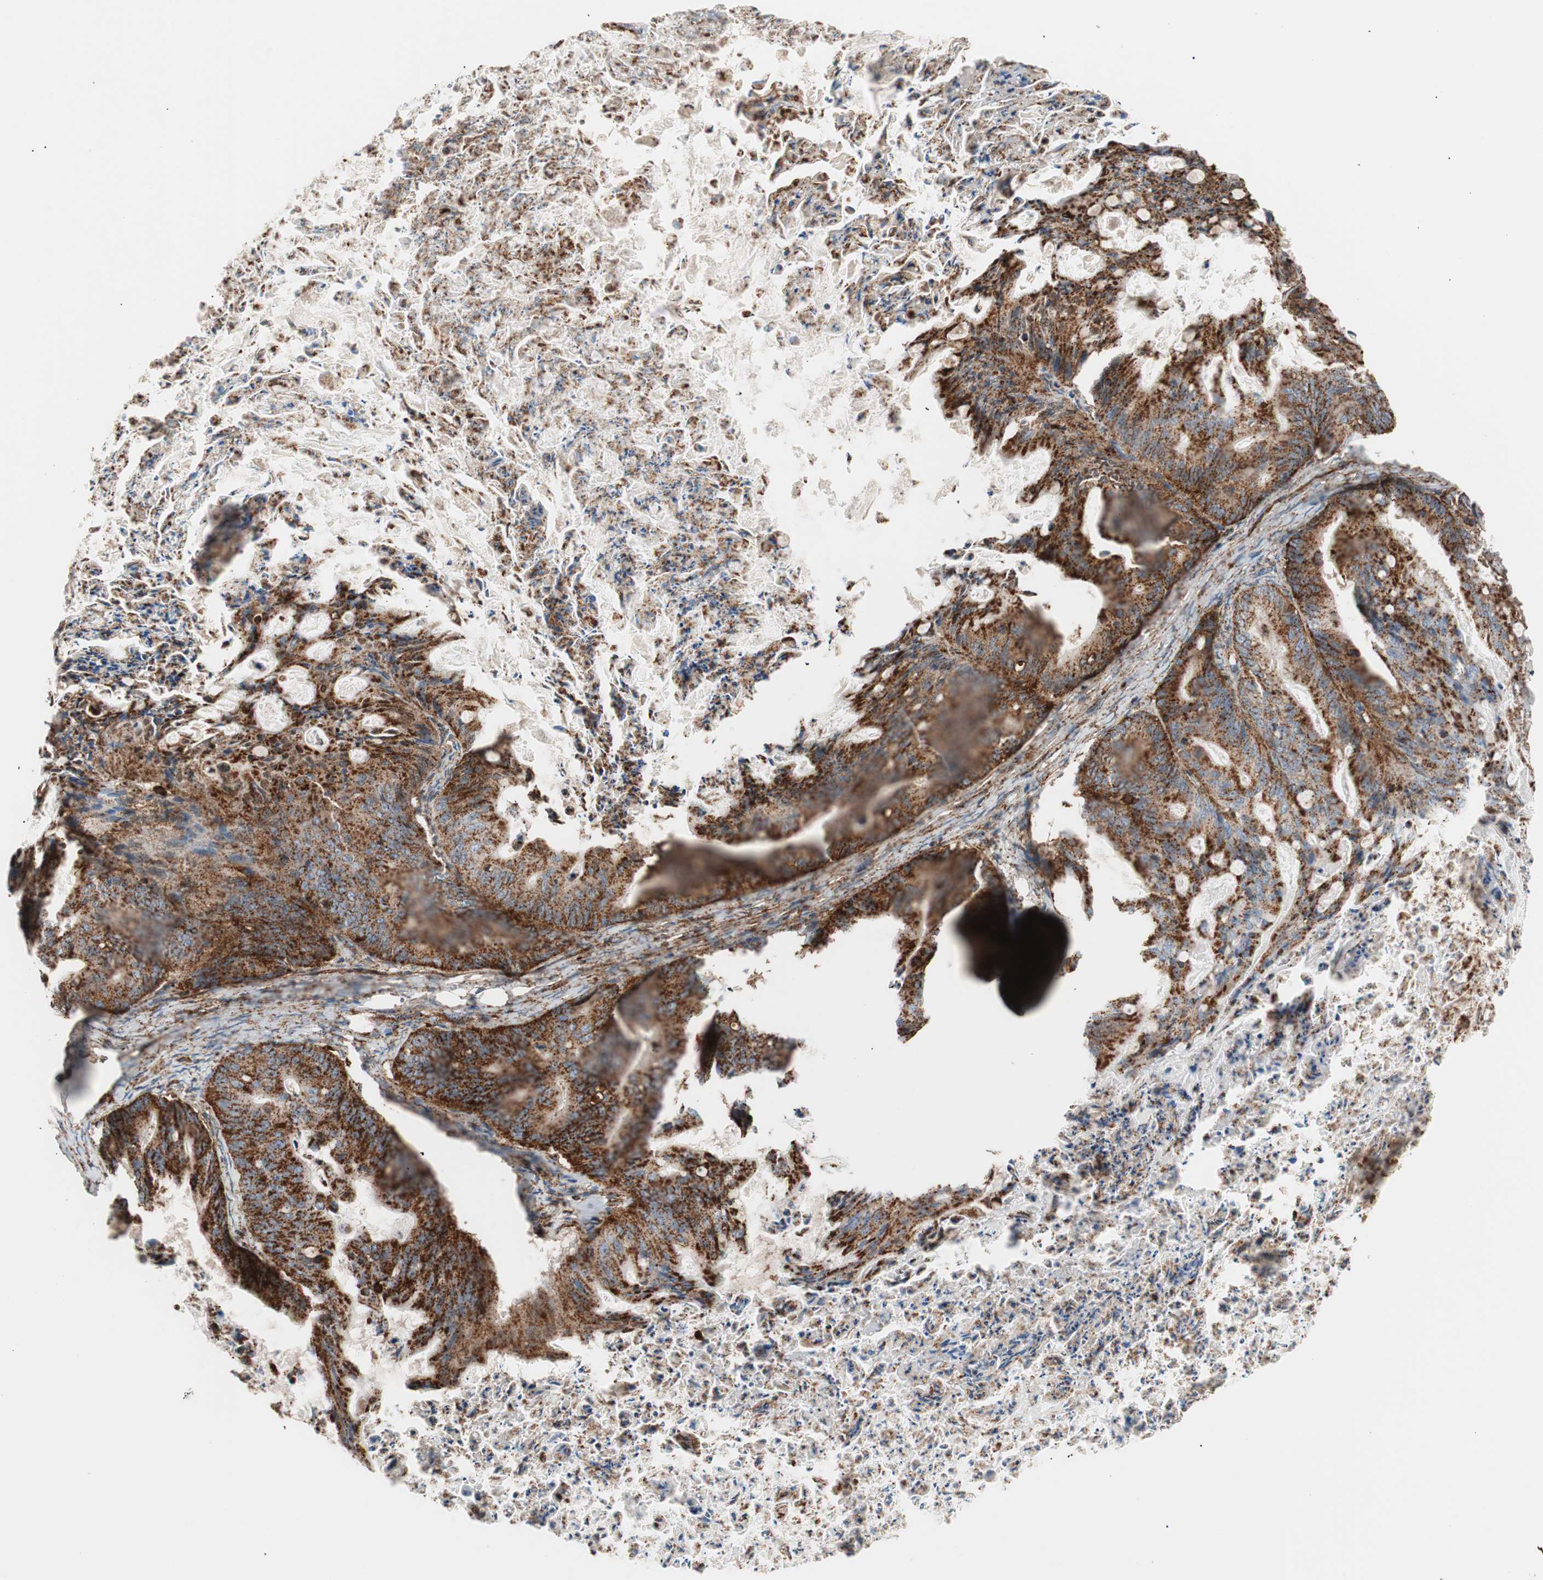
{"staining": {"intensity": "strong", "quantity": ">75%", "location": "cytoplasmic/membranous"}, "tissue": "ovarian cancer", "cell_type": "Tumor cells", "image_type": "cancer", "snomed": [{"axis": "morphology", "description": "Cystadenocarcinoma, mucinous, NOS"}, {"axis": "topography", "description": "Ovary"}], "caption": "Ovarian mucinous cystadenocarcinoma tissue displays strong cytoplasmic/membranous positivity in about >75% of tumor cells, visualized by immunohistochemistry.", "gene": "LAMP1", "patient": {"sex": "female", "age": 36}}